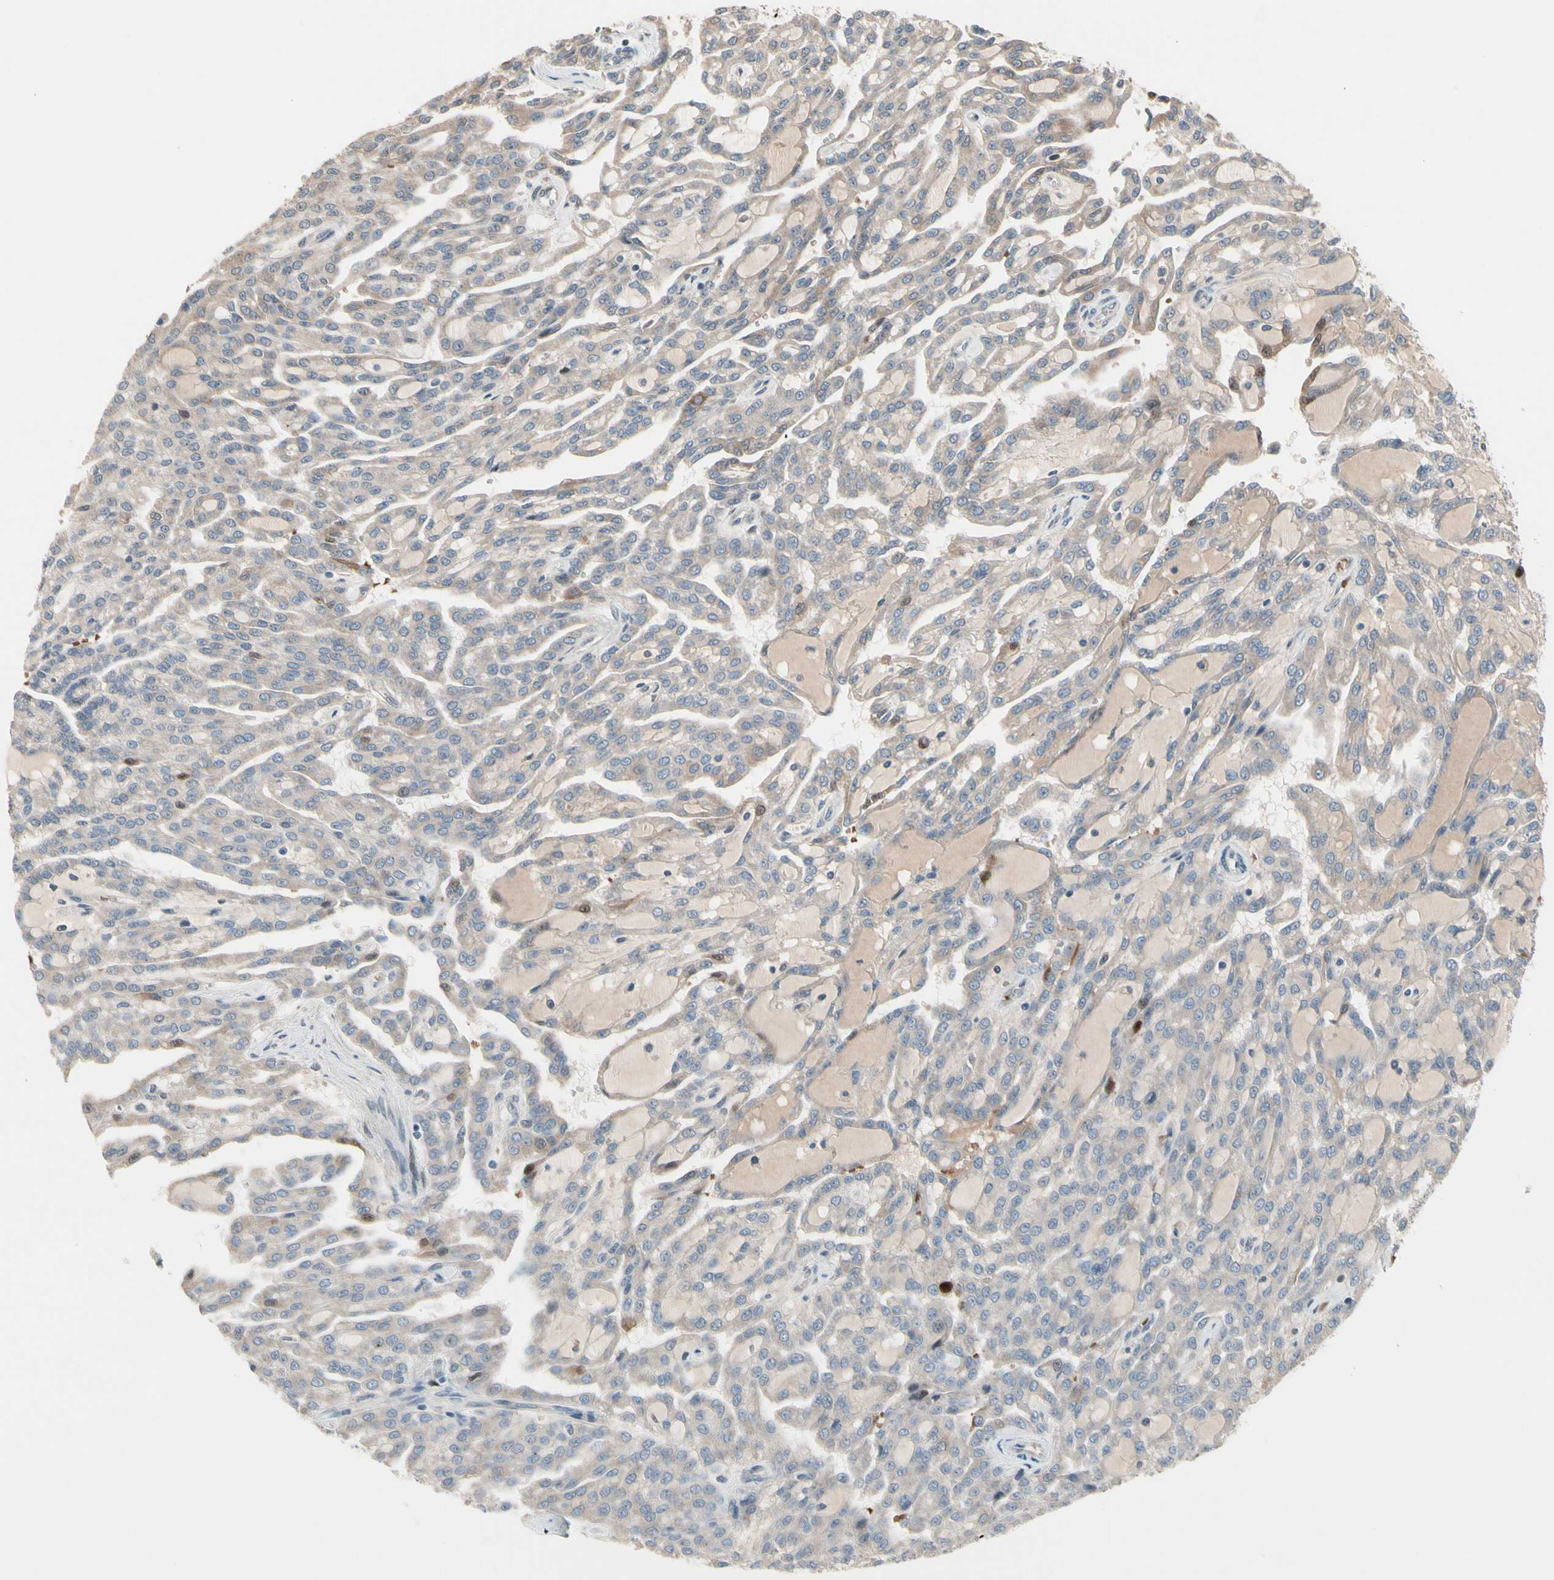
{"staining": {"intensity": "weak", "quantity": "<25%", "location": "cytoplasmic/membranous"}, "tissue": "renal cancer", "cell_type": "Tumor cells", "image_type": "cancer", "snomed": [{"axis": "morphology", "description": "Adenocarcinoma, NOS"}, {"axis": "topography", "description": "Kidney"}], "caption": "Immunohistochemistry micrograph of adenocarcinoma (renal) stained for a protein (brown), which demonstrates no staining in tumor cells.", "gene": "SNX29", "patient": {"sex": "male", "age": 63}}